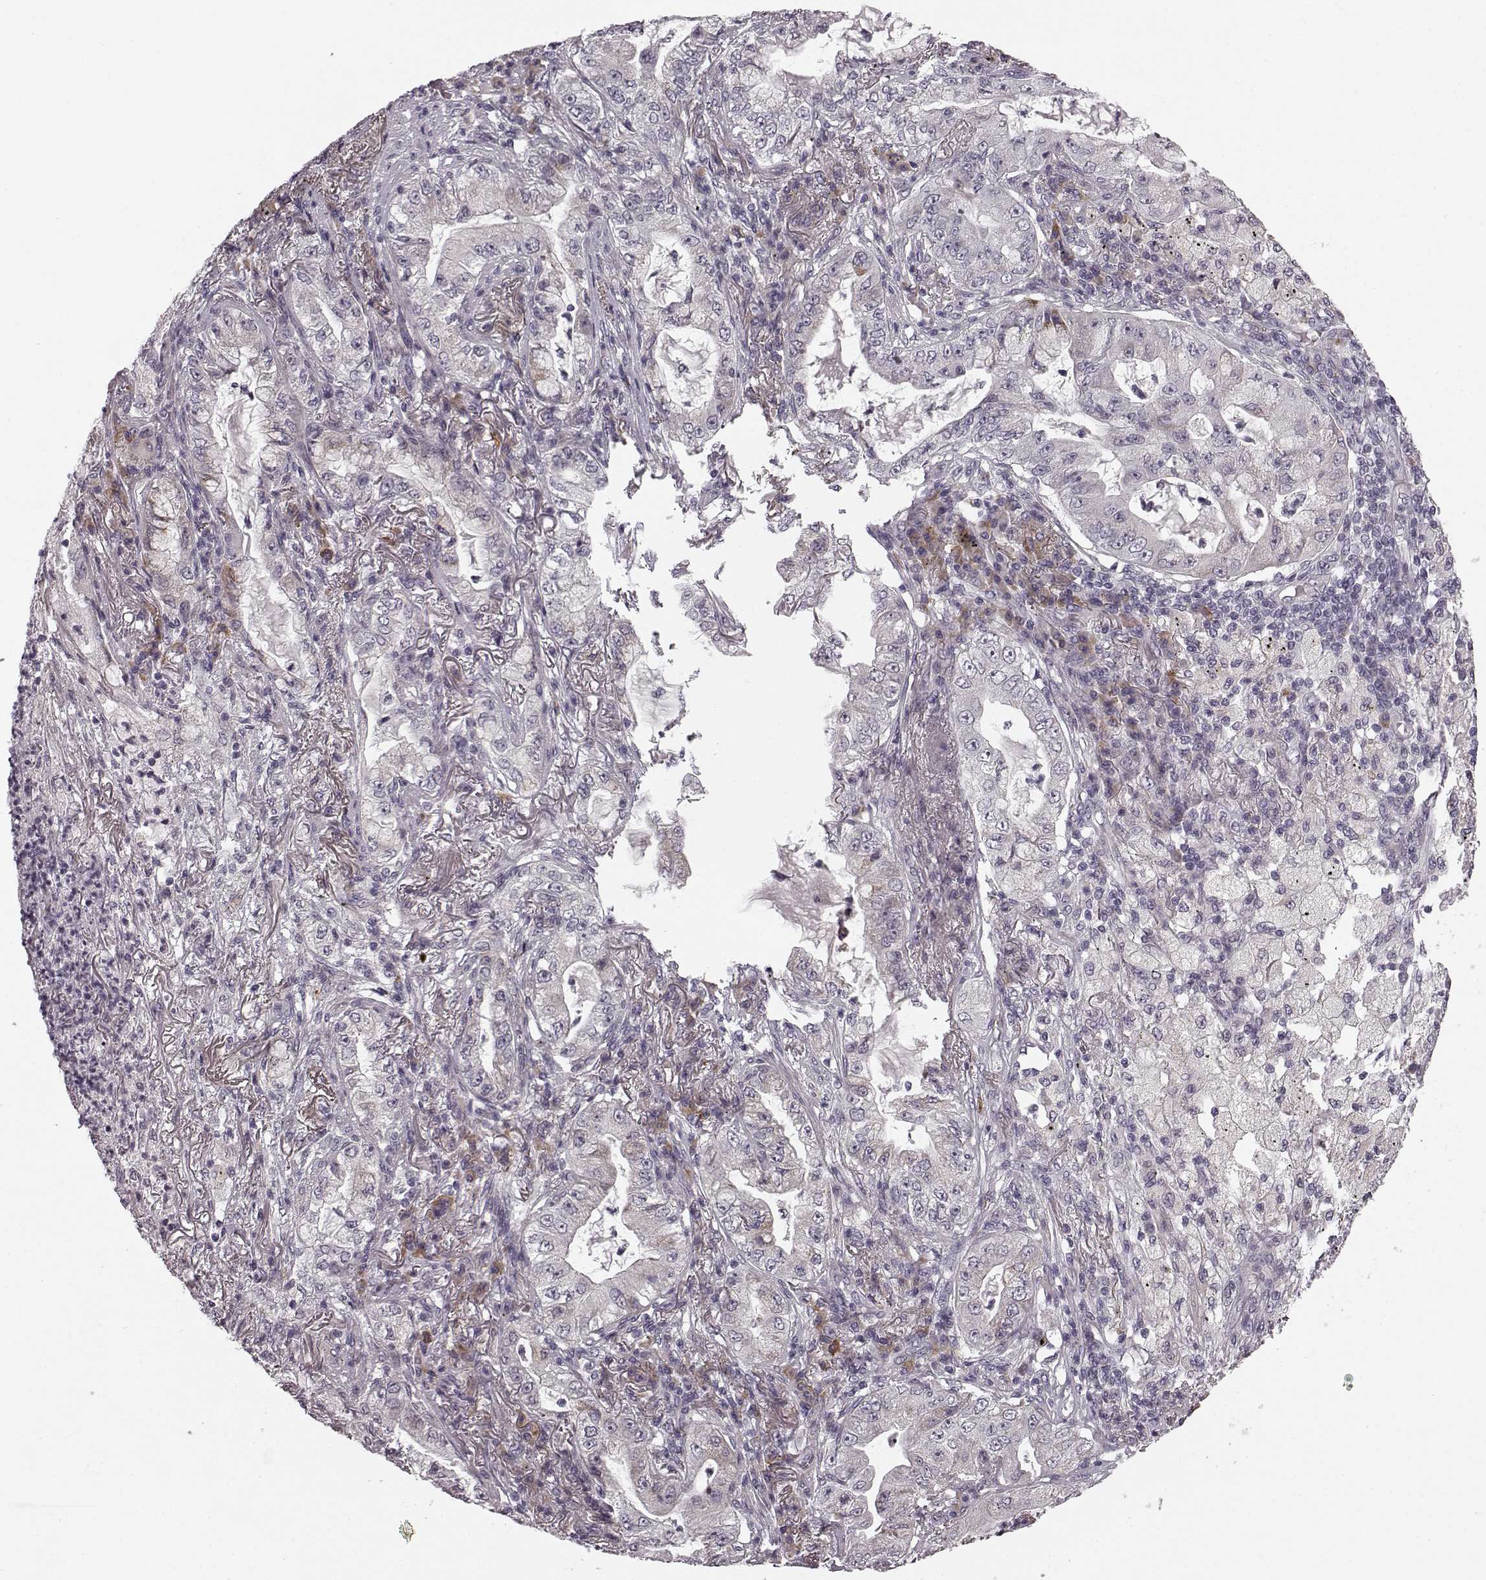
{"staining": {"intensity": "negative", "quantity": "none", "location": "none"}, "tissue": "lung cancer", "cell_type": "Tumor cells", "image_type": "cancer", "snomed": [{"axis": "morphology", "description": "Adenocarcinoma, NOS"}, {"axis": "topography", "description": "Lung"}], "caption": "Adenocarcinoma (lung) was stained to show a protein in brown. There is no significant expression in tumor cells.", "gene": "FAM234B", "patient": {"sex": "female", "age": 73}}